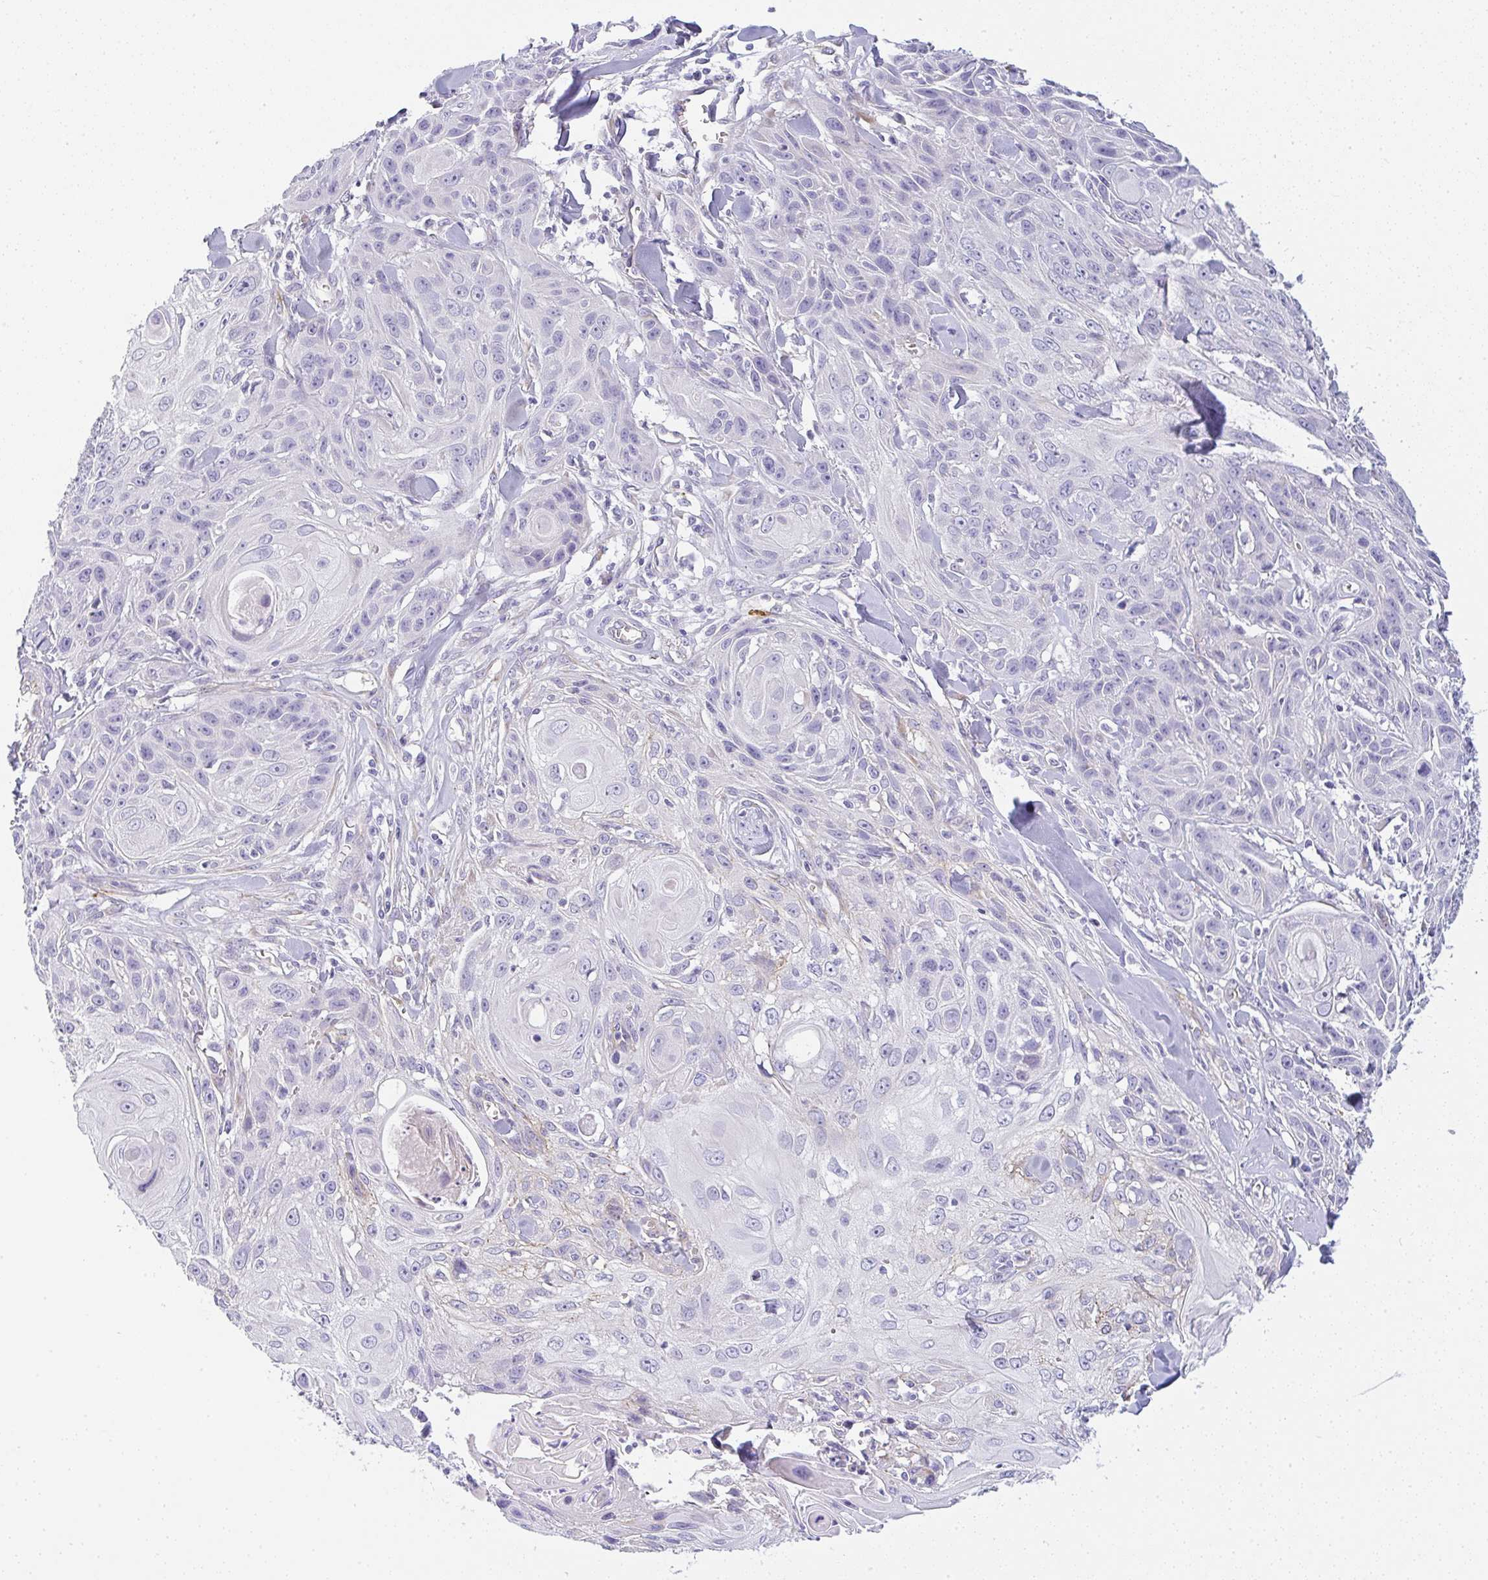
{"staining": {"intensity": "weak", "quantity": "<25%", "location": "cytoplasmic/membranous"}, "tissue": "skin cancer", "cell_type": "Tumor cells", "image_type": "cancer", "snomed": [{"axis": "morphology", "description": "Squamous cell carcinoma, NOS"}, {"axis": "topography", "description": "Skin"}, {"axis": "topography", "description": "Vulva"}], "caption": "Immunohistochemical staining of skin cancer (squamous cell carcinoma) shows no significant staining in tumor cells. (Immunohistochemistry, brightfield microscopy, high magnification).", "gene": "LPAR4", "patient": {"sex": "female", "age": 83}}